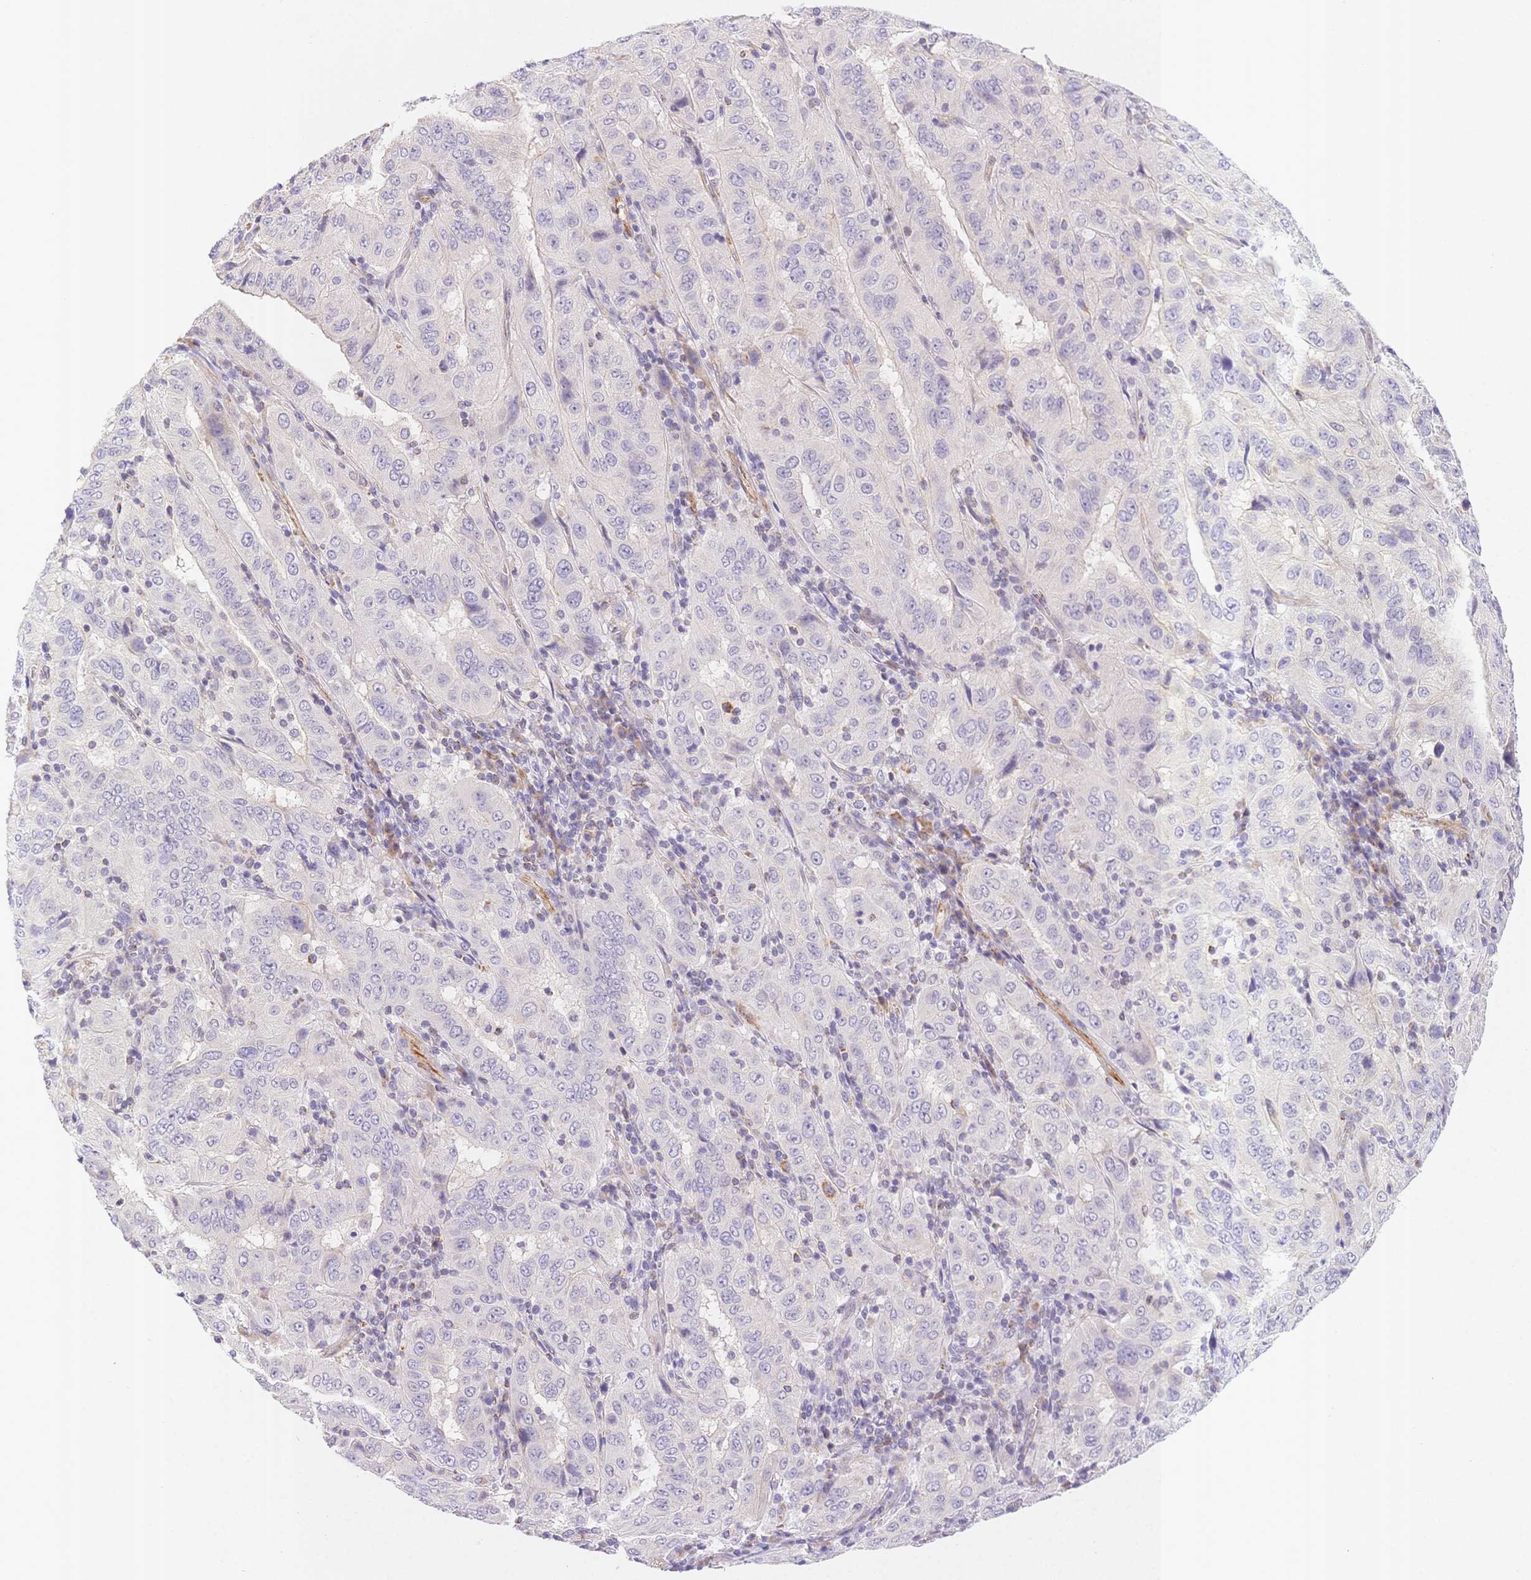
{"staining": {"intensity": "negative", "quantity": "none", "location": "none"}, "tissue": "pancreatic cancer", "cell_type": "Tumor cells", "image_type": "cancer", "snomed": [{"axis": "morphology", "description": "Adenocarcinoma, NOS"}, {"axis": "topography", "description": "Pancreas"}], "caption": "DAB immunohistochemical staining of pancreatic cancer (adenocarcinoma) reveals no significant staining in tumor cells.", "gene": "CSN1S1", "patient": {"sex": "male", "age": 63}}